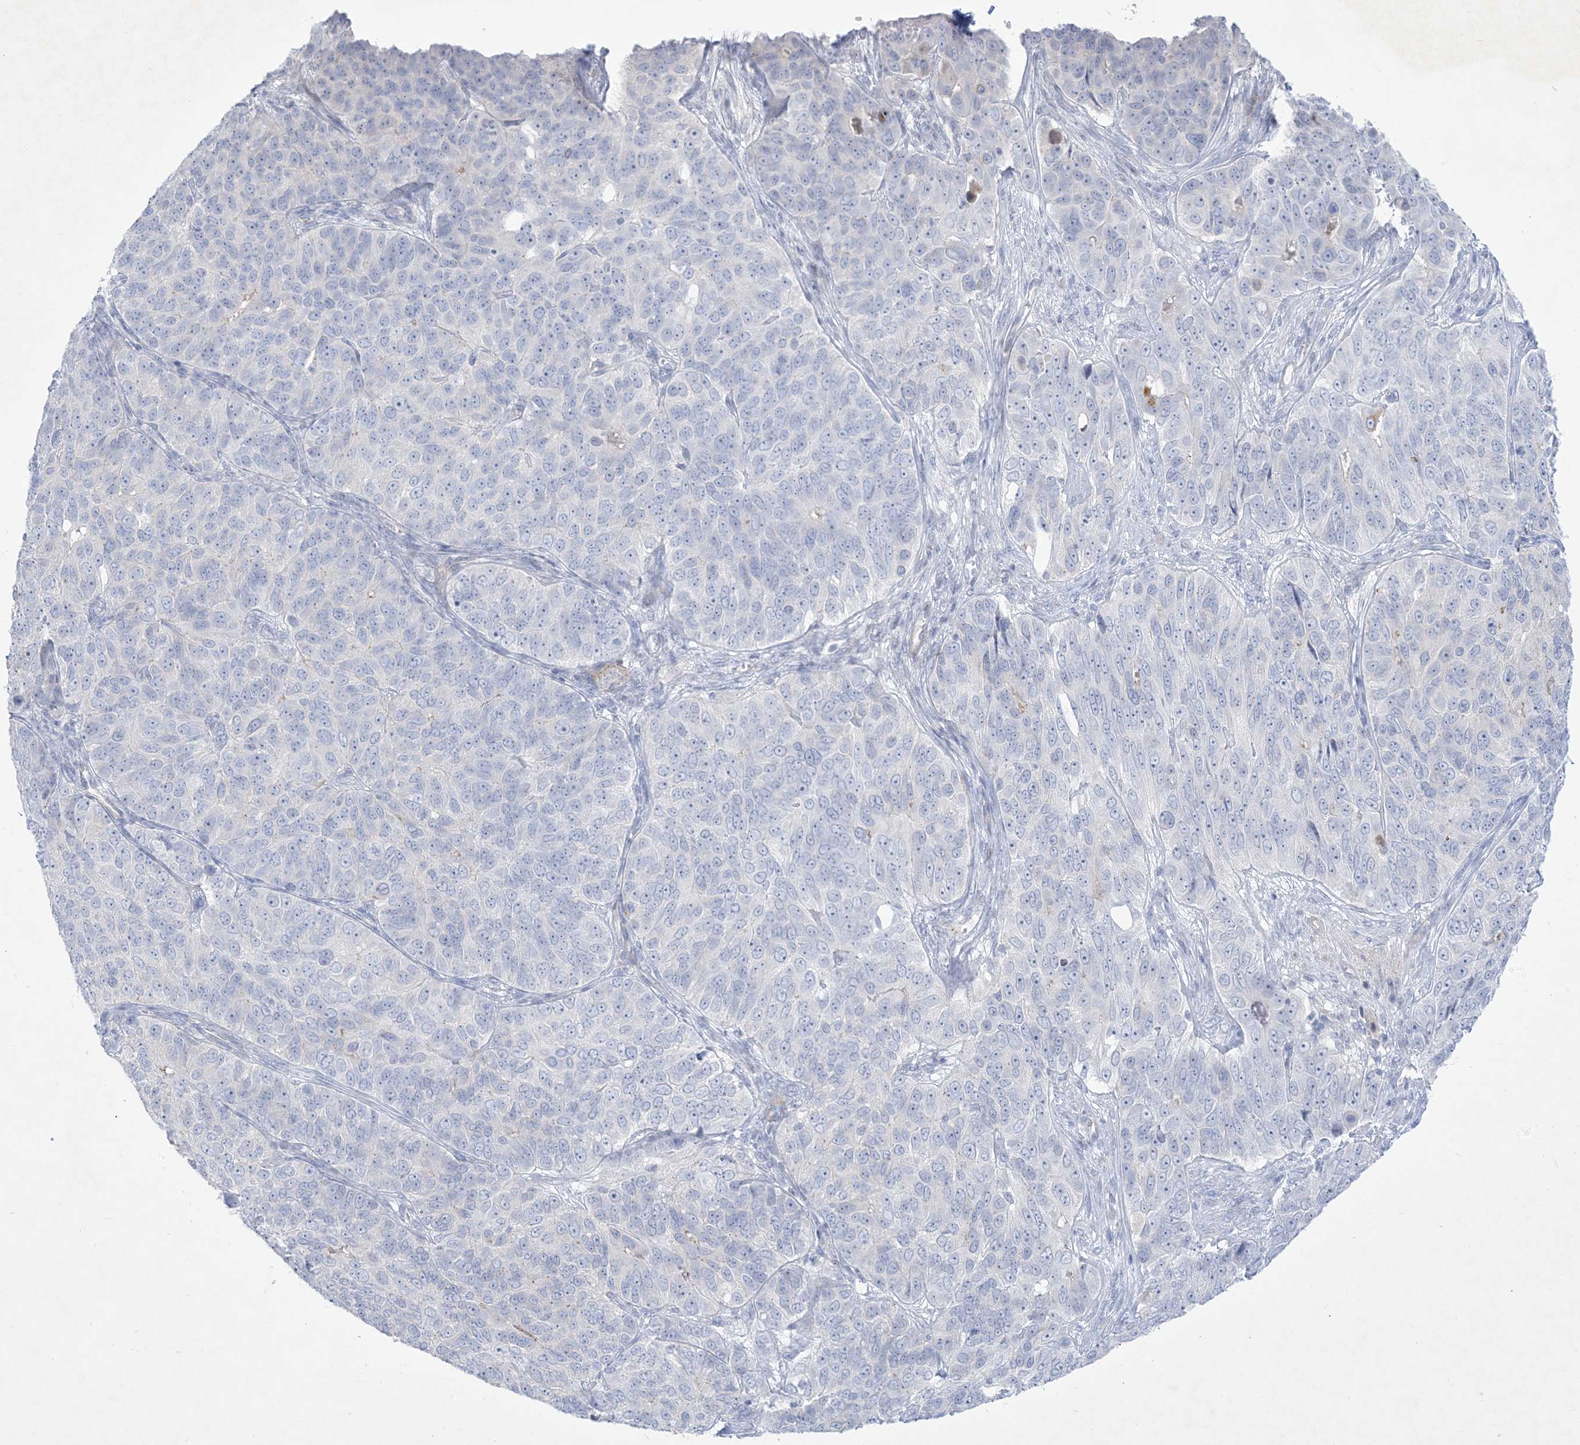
{"staining": {"intensity": "negative", "quantity": "none", "location": "none"}, "tissue": "ovarian cancer", "cell_type": "Tumor cells", "image_type": "cancer", "snomed": [{"axis": "morphology", "description": "Carcinoma, endometroid"}, {"axis": "topography", "description": "Ovary"}], "caption": "Photomicrograph shows no significant protein expression in tumor cells of ovarian cancer.", "gene": "B3GNT7", "patient": {"sex": "female", "age": 51}}